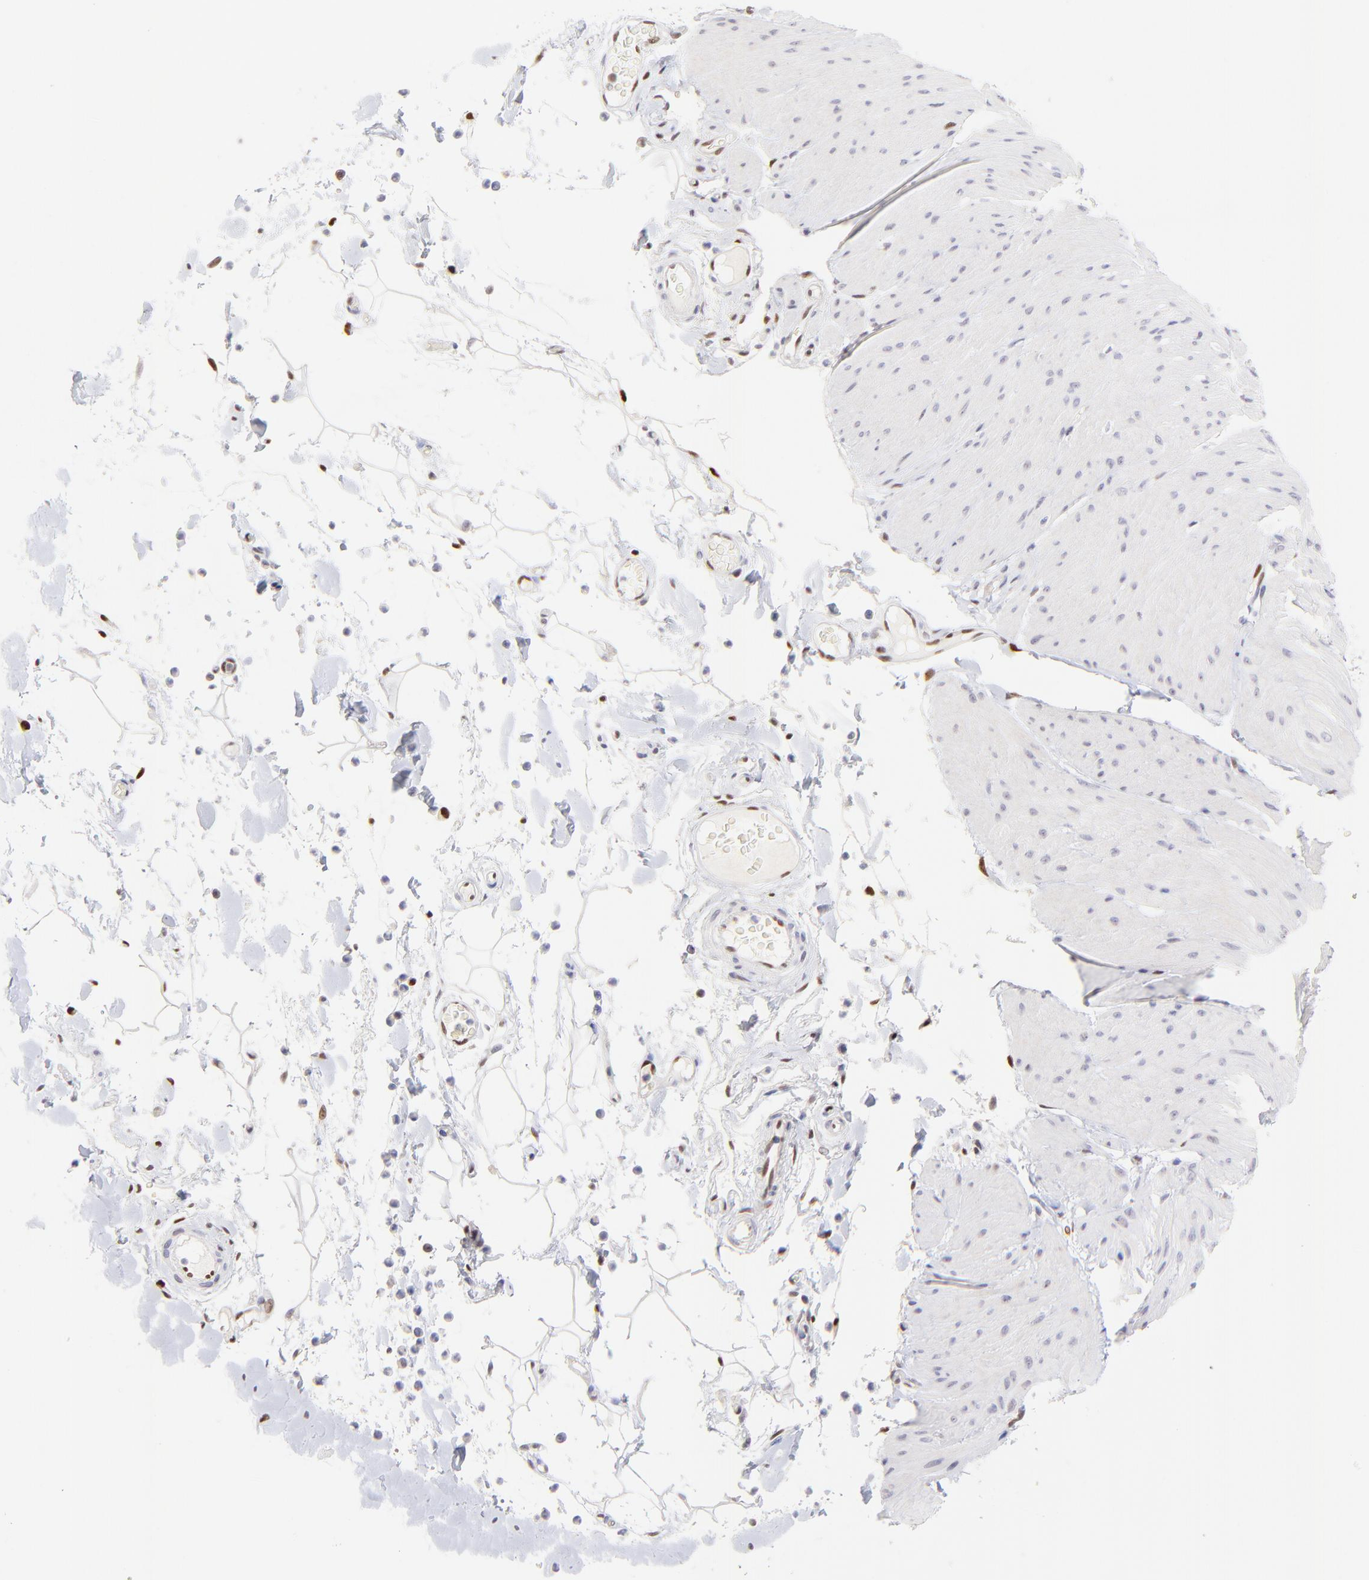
{"staining": {"intensity": "negative", "quantity": "none", "location": "none"}, "tissue": "smooth muscle", "cell_type": "Smooth muscle cells", "image_type": "normal", "snomed": [{"axis": "morphology", "description": "Normal tissue, NOS"}, {"axis": "topography", "description": "Smooth muscle"}, {"axis": "topography", "description": "Colon"}], "caption": "Photomicrograph shows no protein positivity in smooth muscle cells of unremarkable smooth muscle. (DAB immunohistochemistry, high magnification).", "gene": "KLF4", "patient": {"sex": "male", "age": 67}}